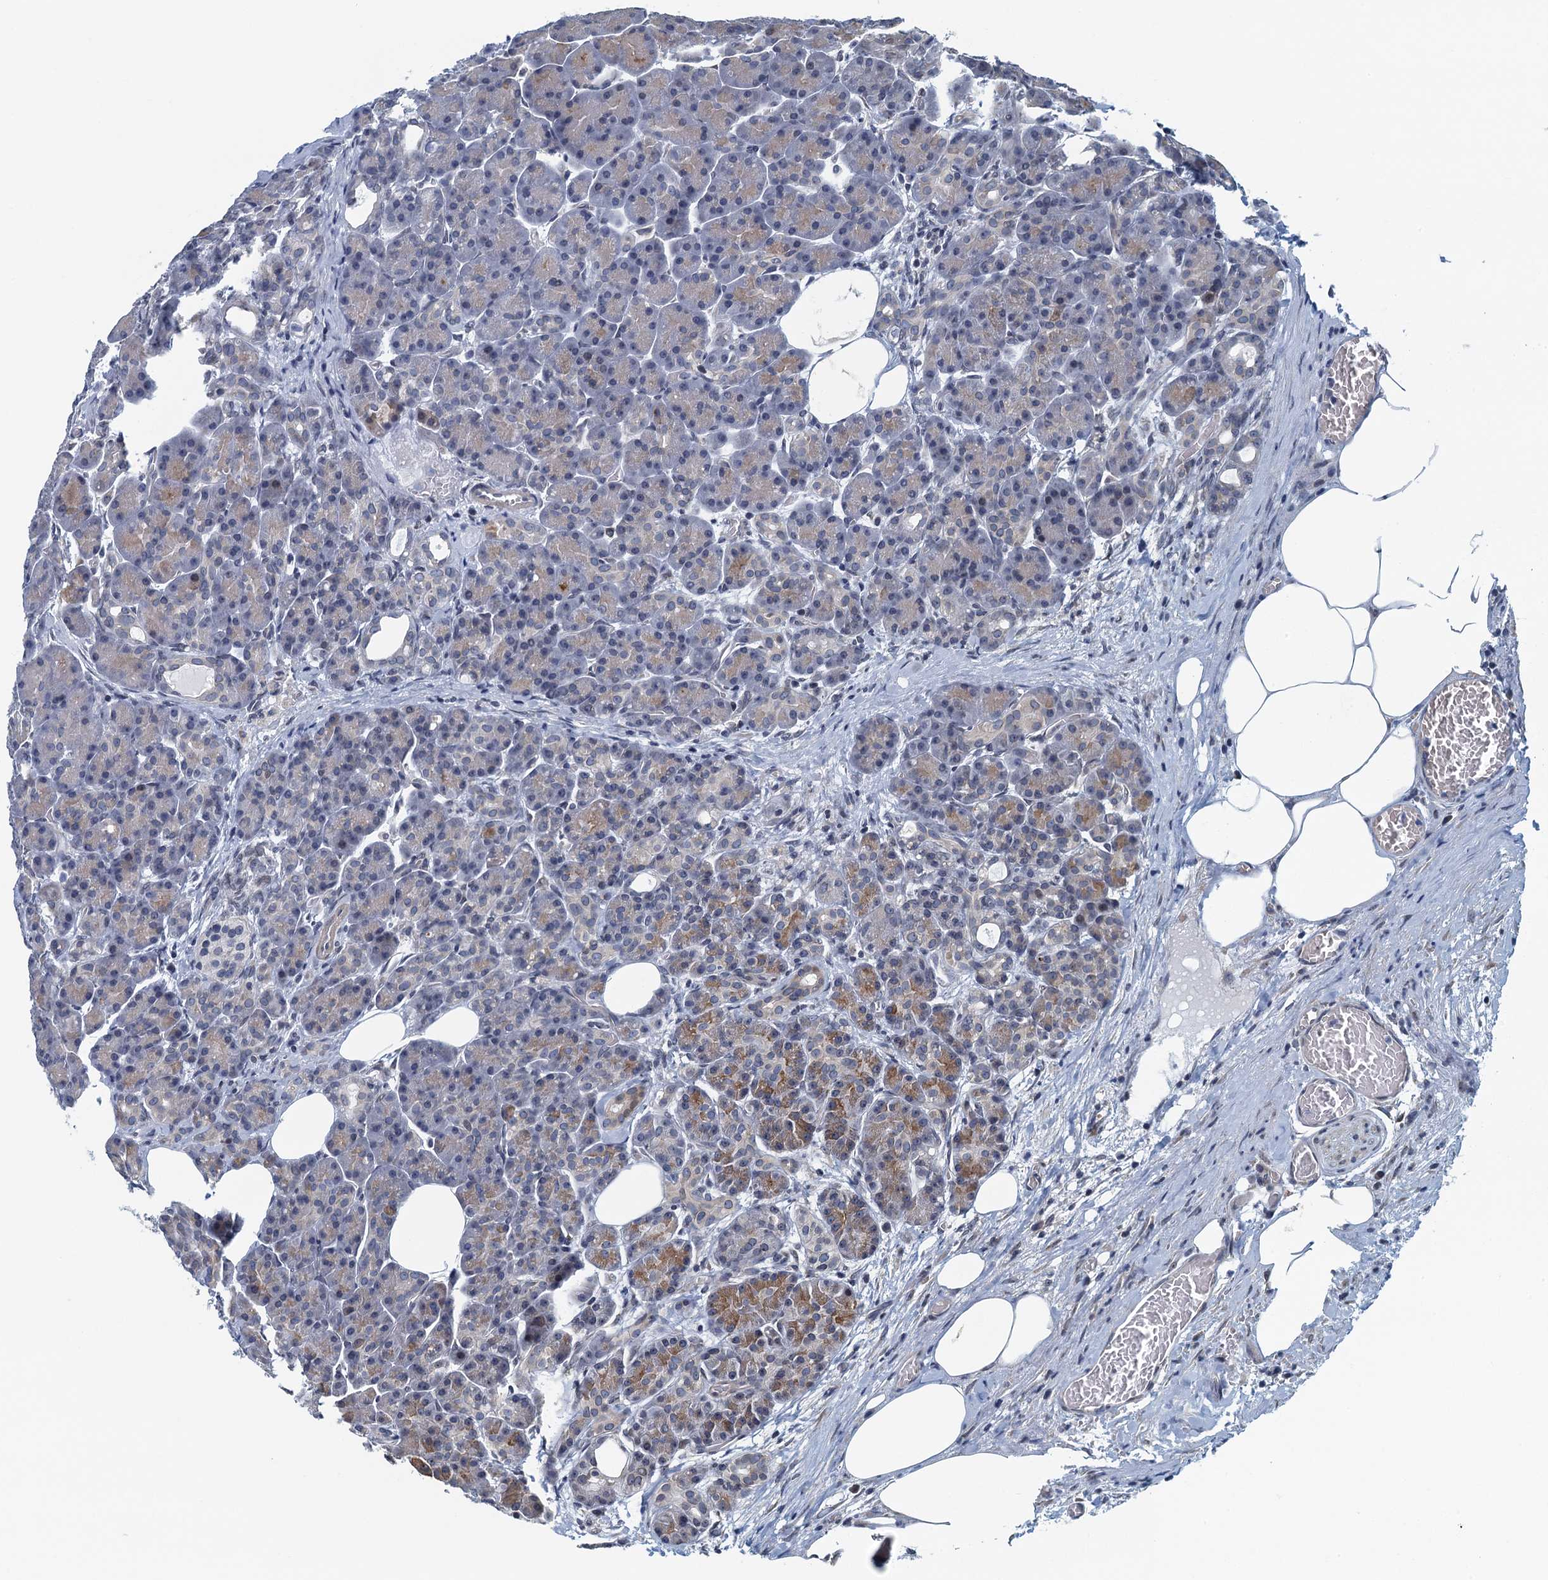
{"staining": {"intensity": "moderate", "quantity": "<25%", "location": "cytoplasmic/membranous"}, "tissue": "pancreas", "cell_type": "Exocrine glandular cells", "image_type": "normal", "snomed": [{"axis": "morphology", "description": "Normal tissue, NOS"}, {"axis": "topography", "description": "Pancreas"}], "caption": "Human pancreas stained for a protein (brown) exhibits moderate cytoplasmic/membranous positive positivity in approximately <25% of exocrine glandular cells.", "gene": "CCDC34", "patient": {"sex": "male", "age": 63}}